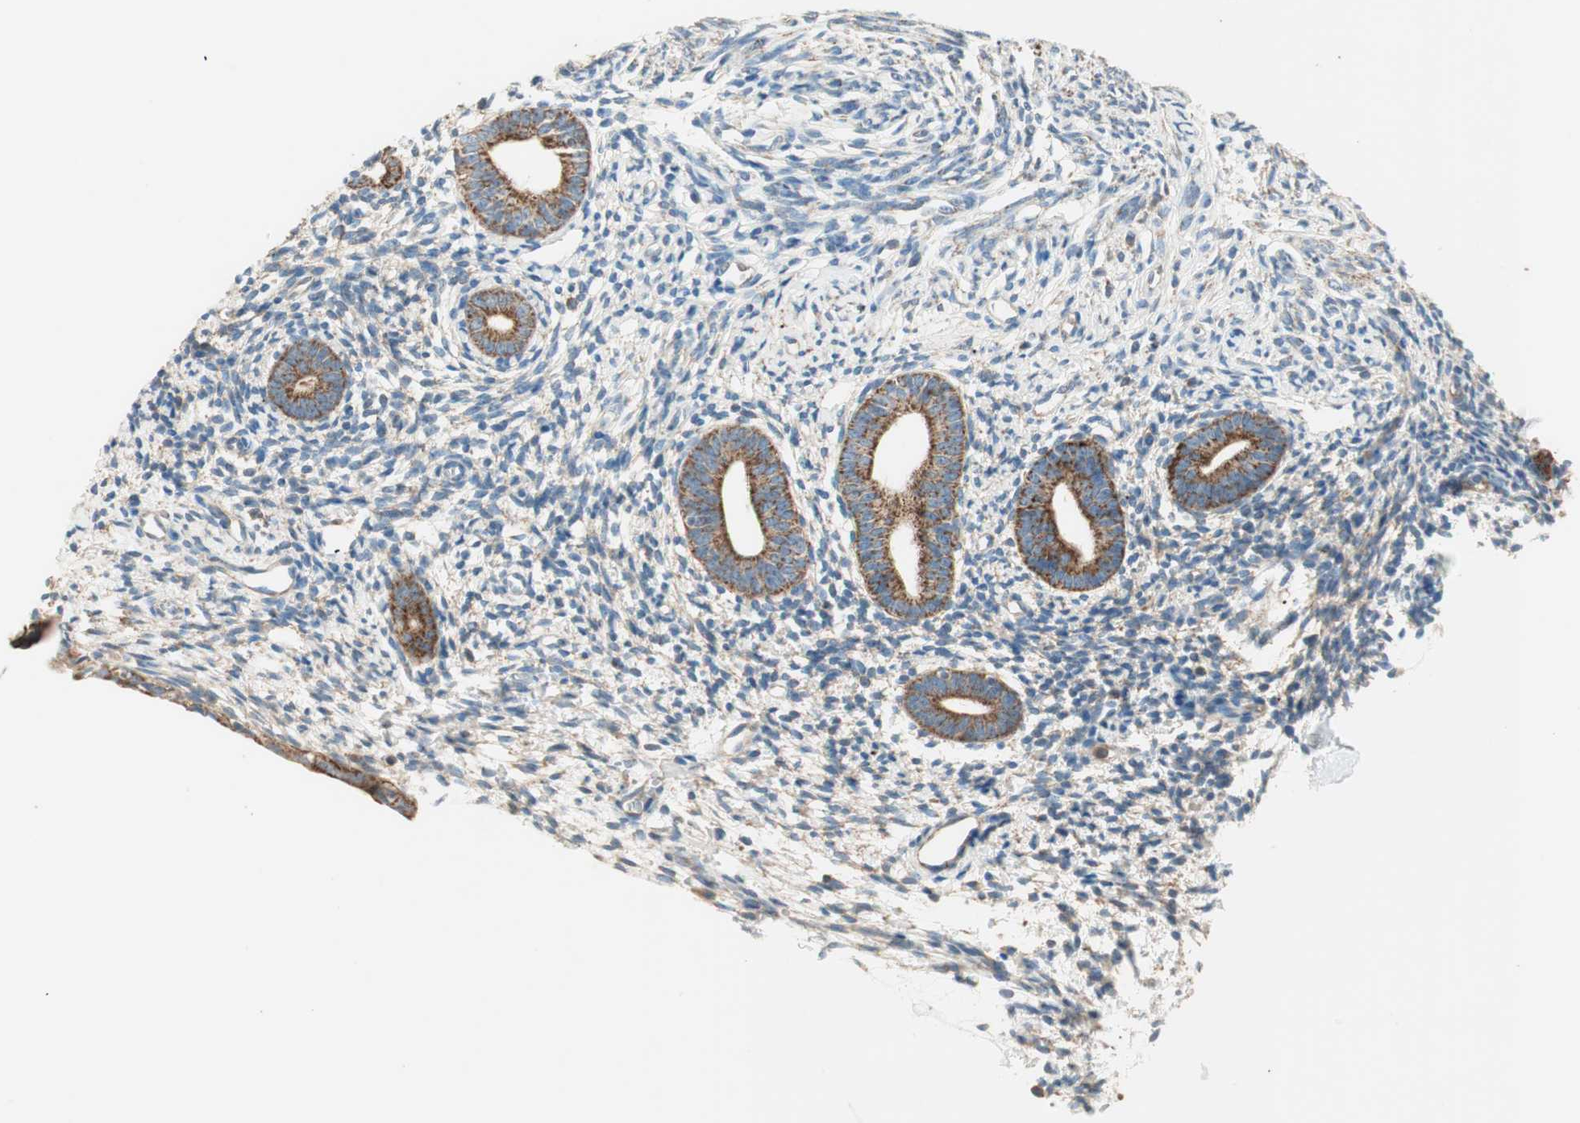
{"staining": {"intensity": "weak", "quantity": "25%-75%", "location": "cytoplasmic/membranous"}, "tissue": "endometrium", "cell_type": "Cells in endometrial stroma", "image_type": "normal", "snomed": [{"axis": "morphology", "description": "Normal tissue, NOS"}, {"axis": "topography", "description": "Endometrium"}], "caption": "Approximately 25%-75% of cells in endometrial stroma in unremarkable human endometrium exhibit weak cytoplasmic/membranous protein positivity as visualized by brown immunohistochemical staining.", "gene": "CC2D1A", "patient": {"sex": "female", "age": 71}}